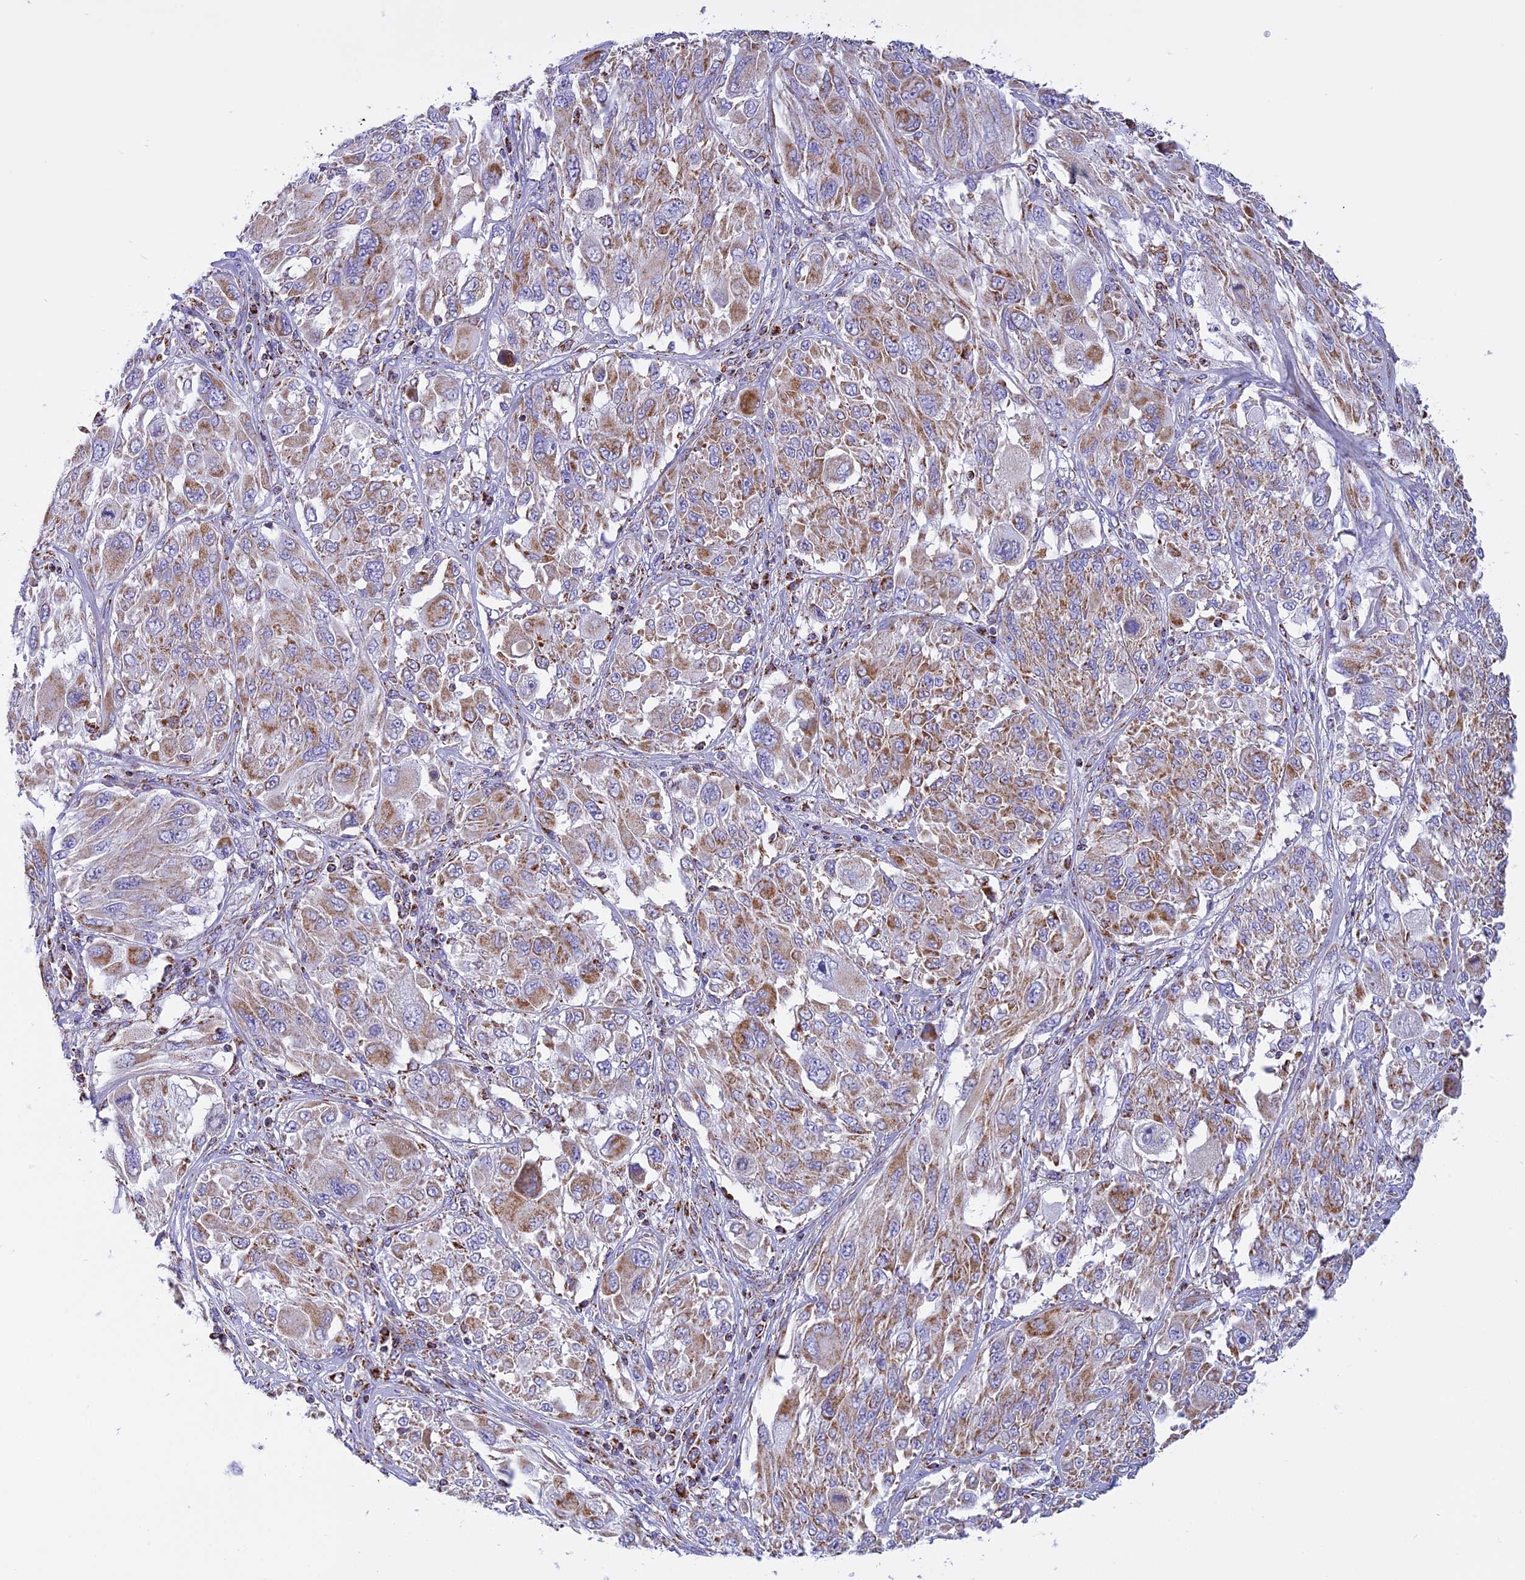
{"staining": {"intensity": "moderate", "quantity": "25%-75%", "location": "cytoplasmic/membranous"}, "tissue": "melanoma", "cell_type": "Tumor cells", "image_type": "cancer", "snomed": [{"axis": "morphology", "description": "Malignant melanoma, NOS"}, {"axis": "topography", "description": "Skin"}], "caption": "This image displays immunohistochemistry (IHC) staining of human melanoma, with medium moderate cytoplasmic/membranous expression in about 25%-75% of tumor cells.", "gene": "KCNG1", "patient": {"sex": "female", "age": 91}}